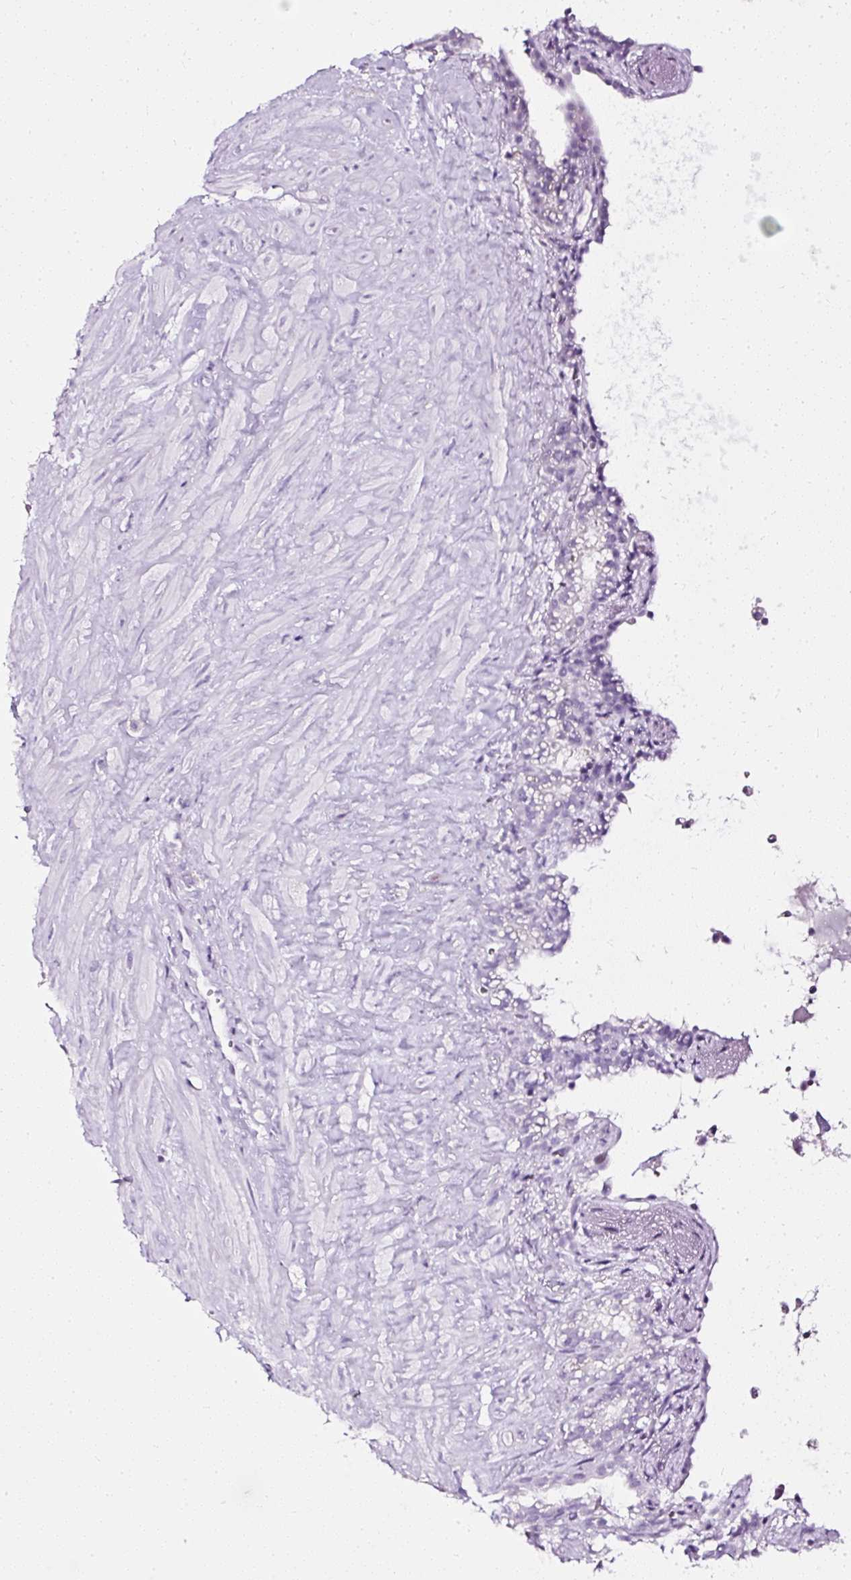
{"staining": {"intensity": "negative", "quantity": "none", "location": "none"}, "tissue": "seminal vesicle", "cell_type": "Glandular cells", "image_type": "normal", "snomed": [{"axis": "morphology", "description": "Normal tissue, NOS"}, {"axis": "topography", "description": "Seminal veicle"}], "caption": "A high-resolution micrograph shows immunohistochemistry (IHC) staining of normal seminal vesicle, which shows no significant positivity in glandular cells.", "gene": "ATP2A1", "patient": {"sex": "male", "age": 76}}